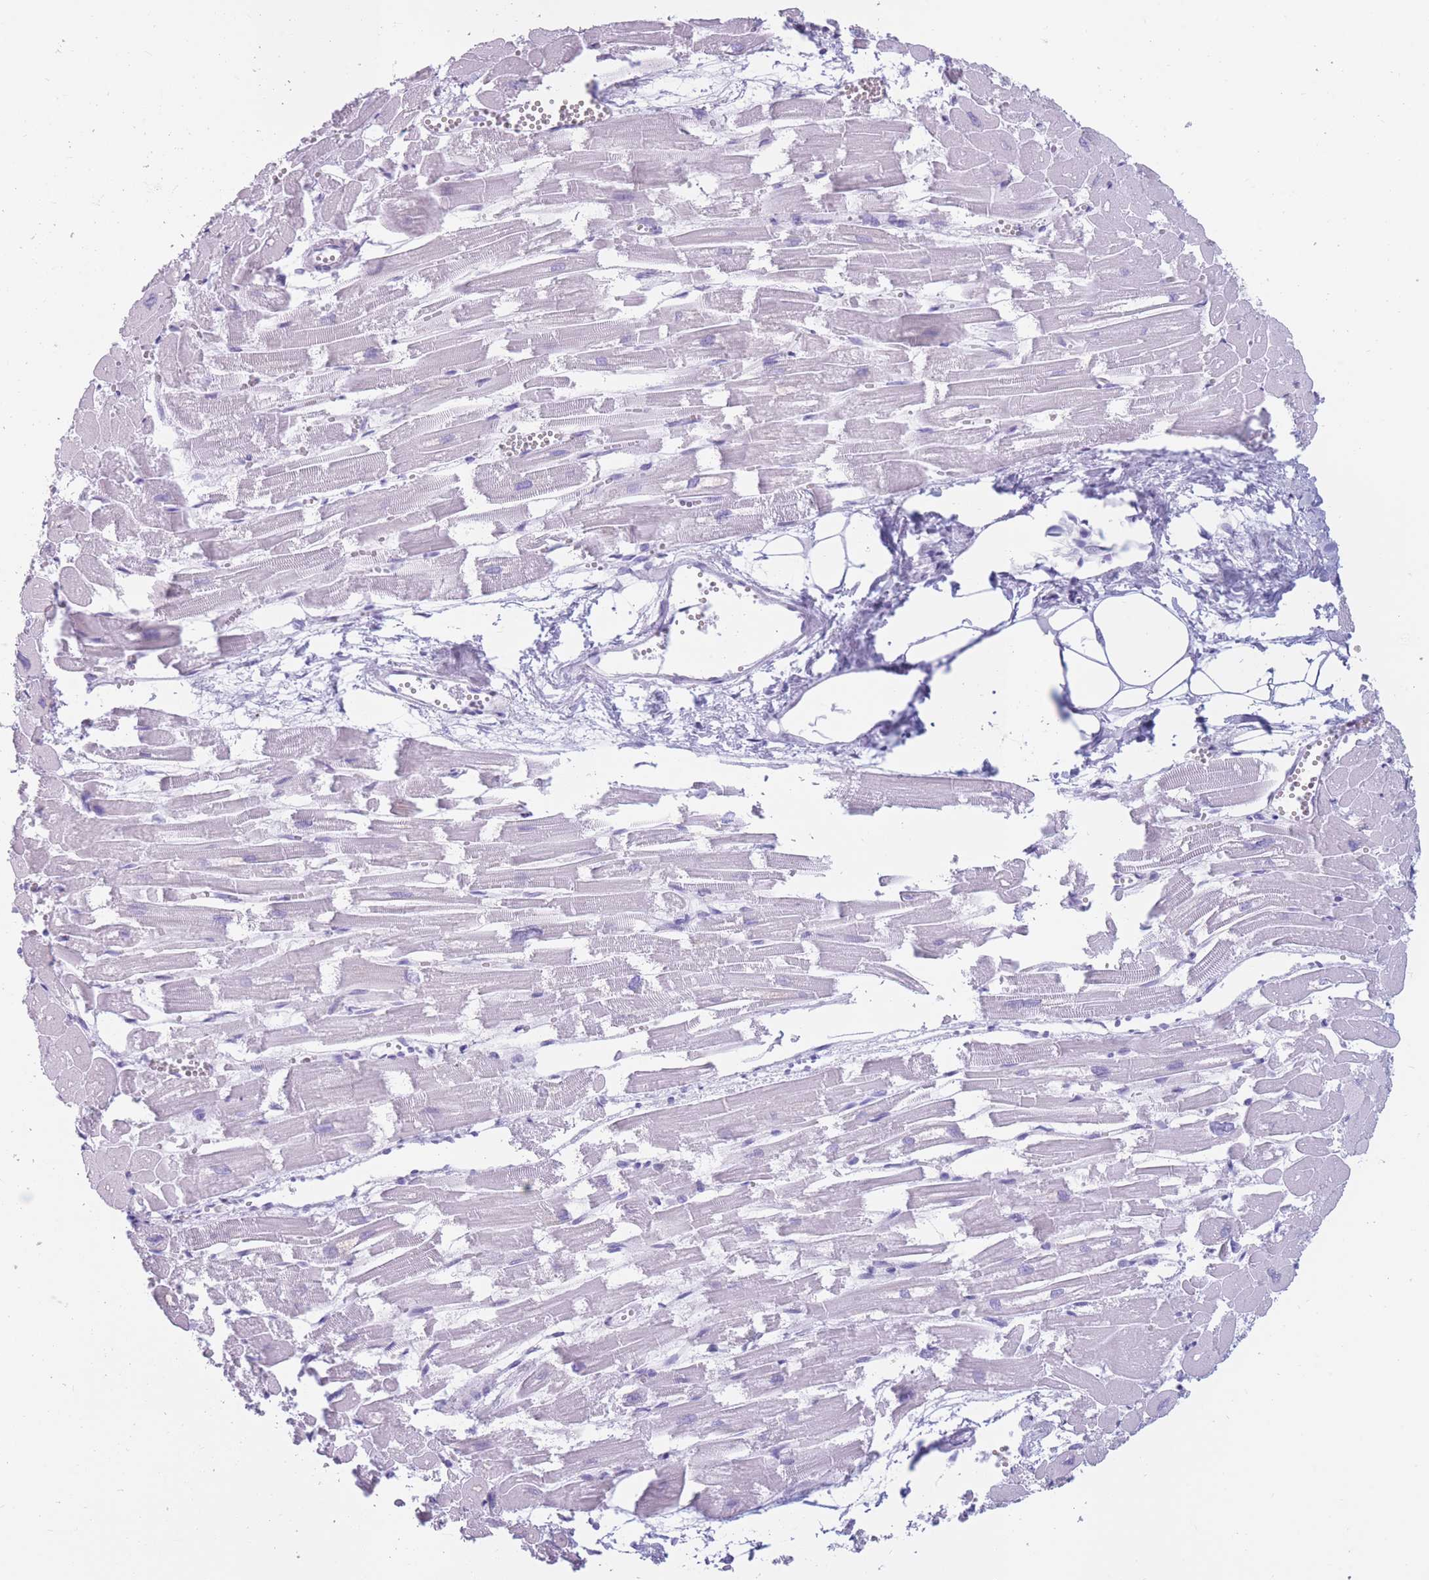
{"staining": {"intensity": "negative", "quantity": "none", "location": "none"}, "tissue": "heart muscle", "cell_type": "Cardiomyocytes", "image_type": "normal", "snomed": [{"axis": "morphology", "description": "Normal tissue, NOS"}, {"axis": "topography", "description": "Heart"}], "caption": "Photomicrograph shows no protein staining in cardiomyocytes of benign heart muscle. Nuclei are stained in blue.", "gene": "COL27A1", "patient": {"sex": "male", "age": 54}}